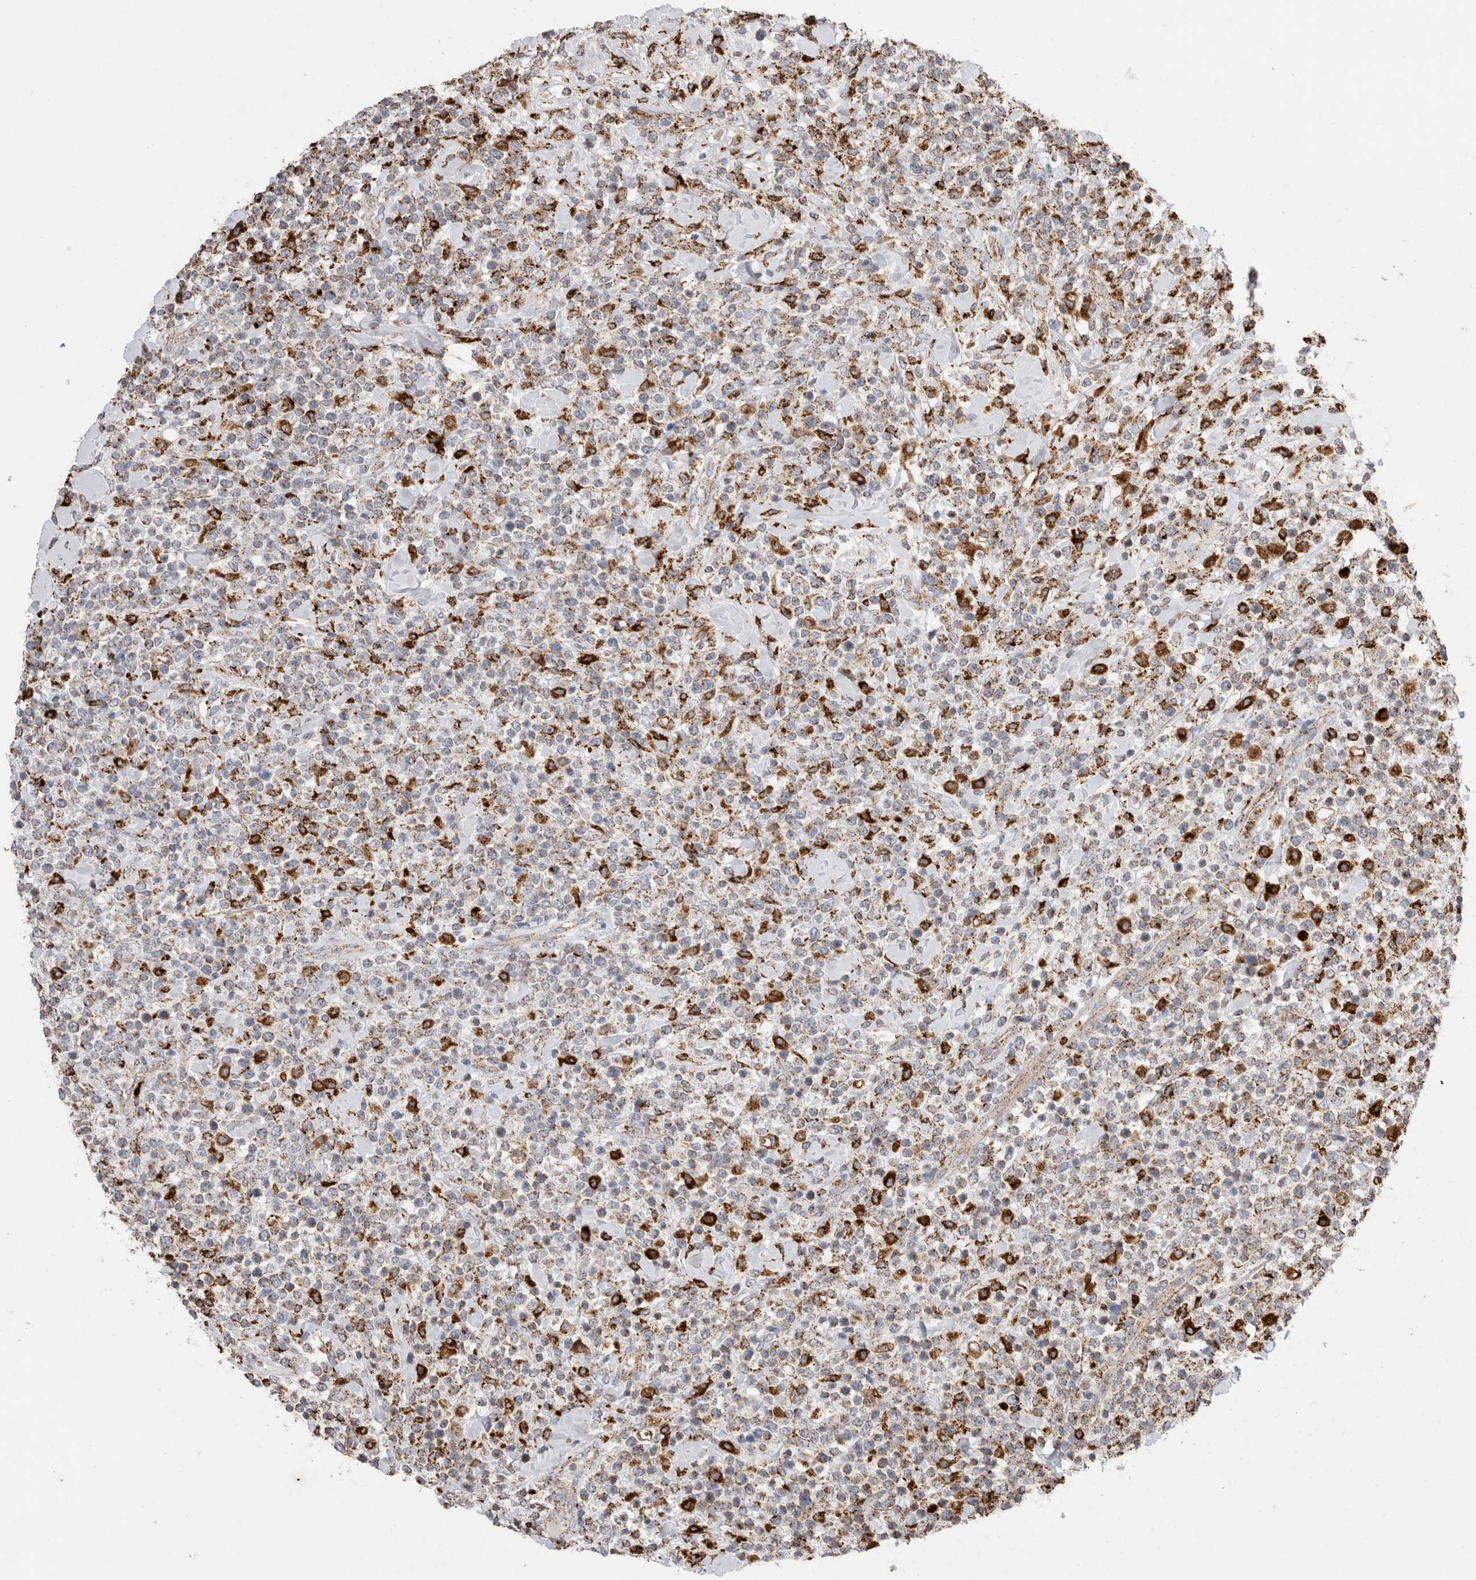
{"staining": {"intensity": "strong", "quantity": "<25%", "location": "cytoplasmic/membranous"}, "tissue": "lymphoma", "cell_type": "Tumor cells", "image_type": "cancer", "snomed": [{"axis": "morphology", "description": "Malignant lymphoma, non-Hodgkin's type, High grade"}, {"axis": "topography", "description": "Colon"}], "caption": "Brown immunohistochemical staining in human lymphoma exhibits strong cytoplasmic/membranous expression in about <25% of tumor cells. (Stains: DAB (3,3'-diaminobenzidine) in brown, nuclei in blue, Microscopy: brightfield microscopy at high magnification).", "gene": "CTSA", "patient": {"sex": "female", "age": 53}}